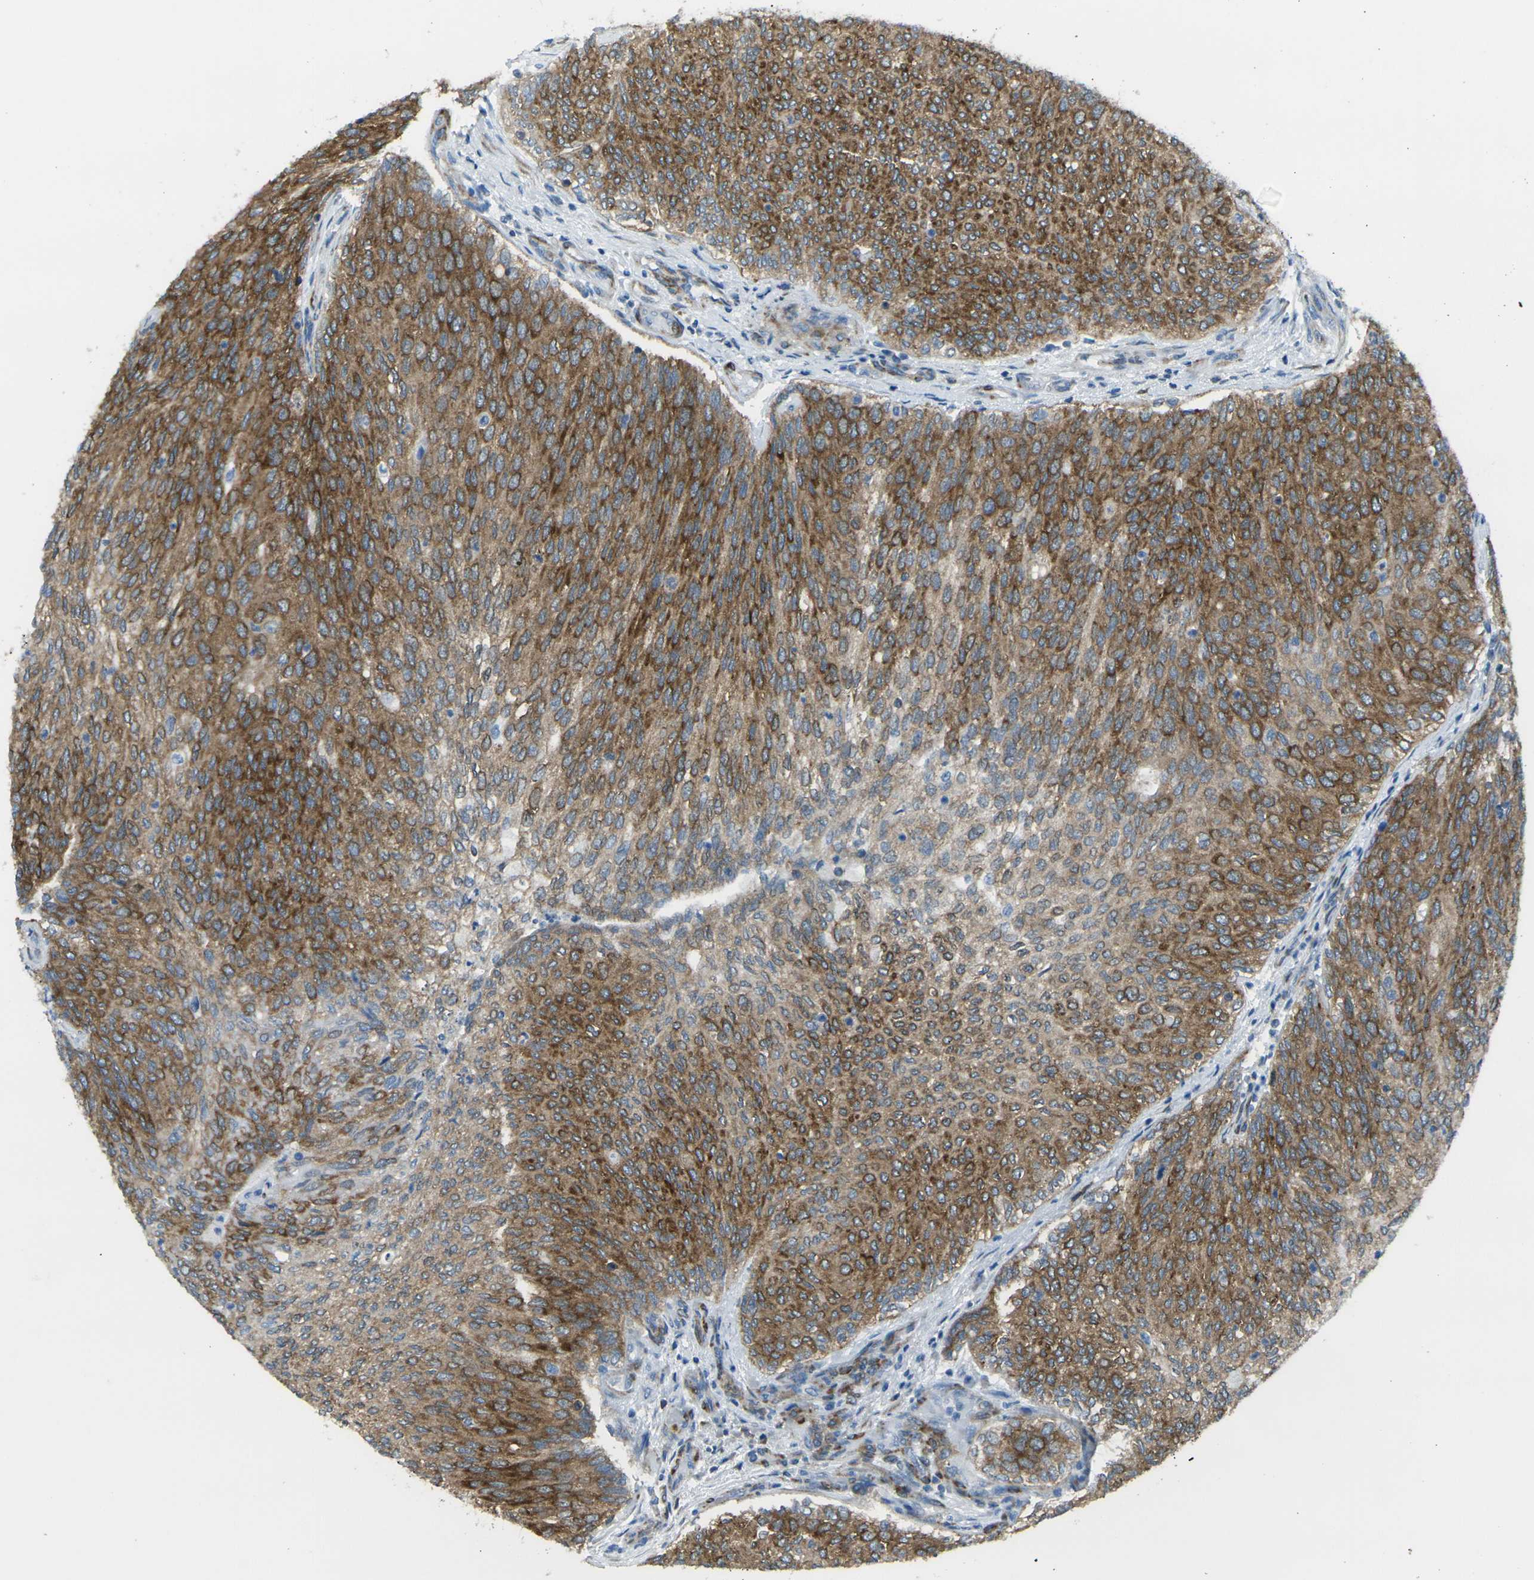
{"staining": {"intensity": "strong", "quantity": ">75%", "location": "cytoplasmic/membranous"}, "tissue": "urothelial cancer", "cell_type": "Tumor cells", "image_type": "cancer", "snomed": [{"axis": "morphology", "description": "Urothelial carcinoma, Low grade"}, {"axis": "topography", "description": "Urinary bladder"}], "caption": "IHC image of low-grade urothelial carcinoma stained for a protein (brown), which displays high levels of strong cytoplasmic/membranous expression in approximately >75% of tumor cells.", "gene": "CELSR2", "patient": {"sex": "female", "age": 79}}